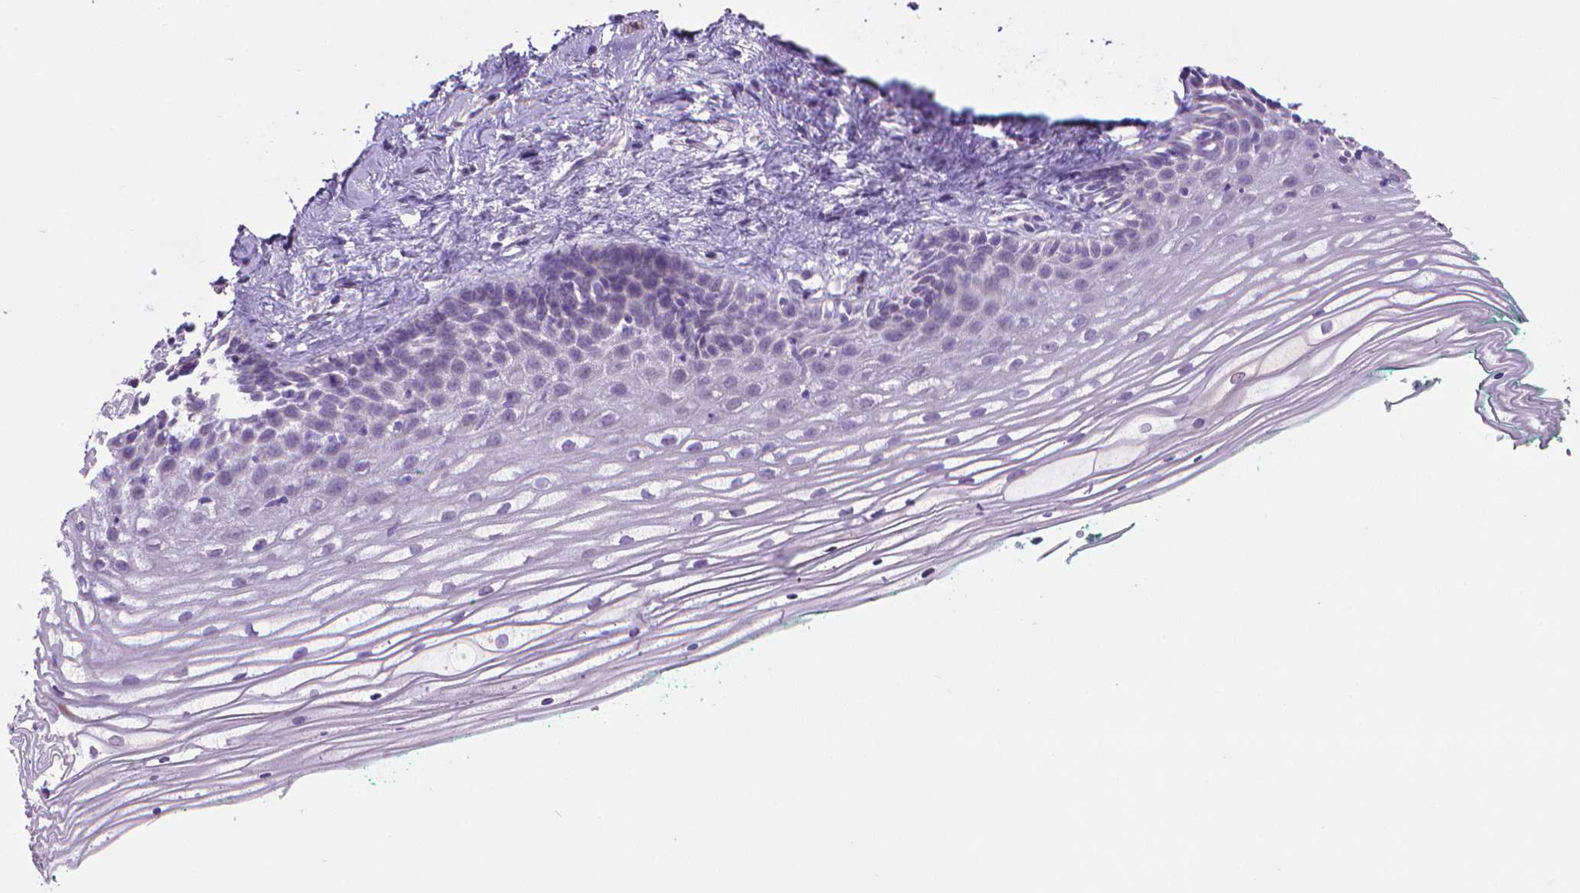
{"staining": {"intensity": "negative", "quantity": "none", "location": "none"}, "tissue": "vagina", "cell_type": "Squamous epithelial cells", "image_type": "normal", "snomed": [{"axis": "morphology", "description": "Normal tissue, NOS"}, {"axis": "topography", "description": "Vagina"}], "caption": "DAB immunohistochemical staining of normal human vagina shows no significant expression in squamous epithelial cells. (DAB immunohistochemistry (IHC), high magnification).", "gene": "GSDMA", "patient": {"sex": "female", "age": 42}}